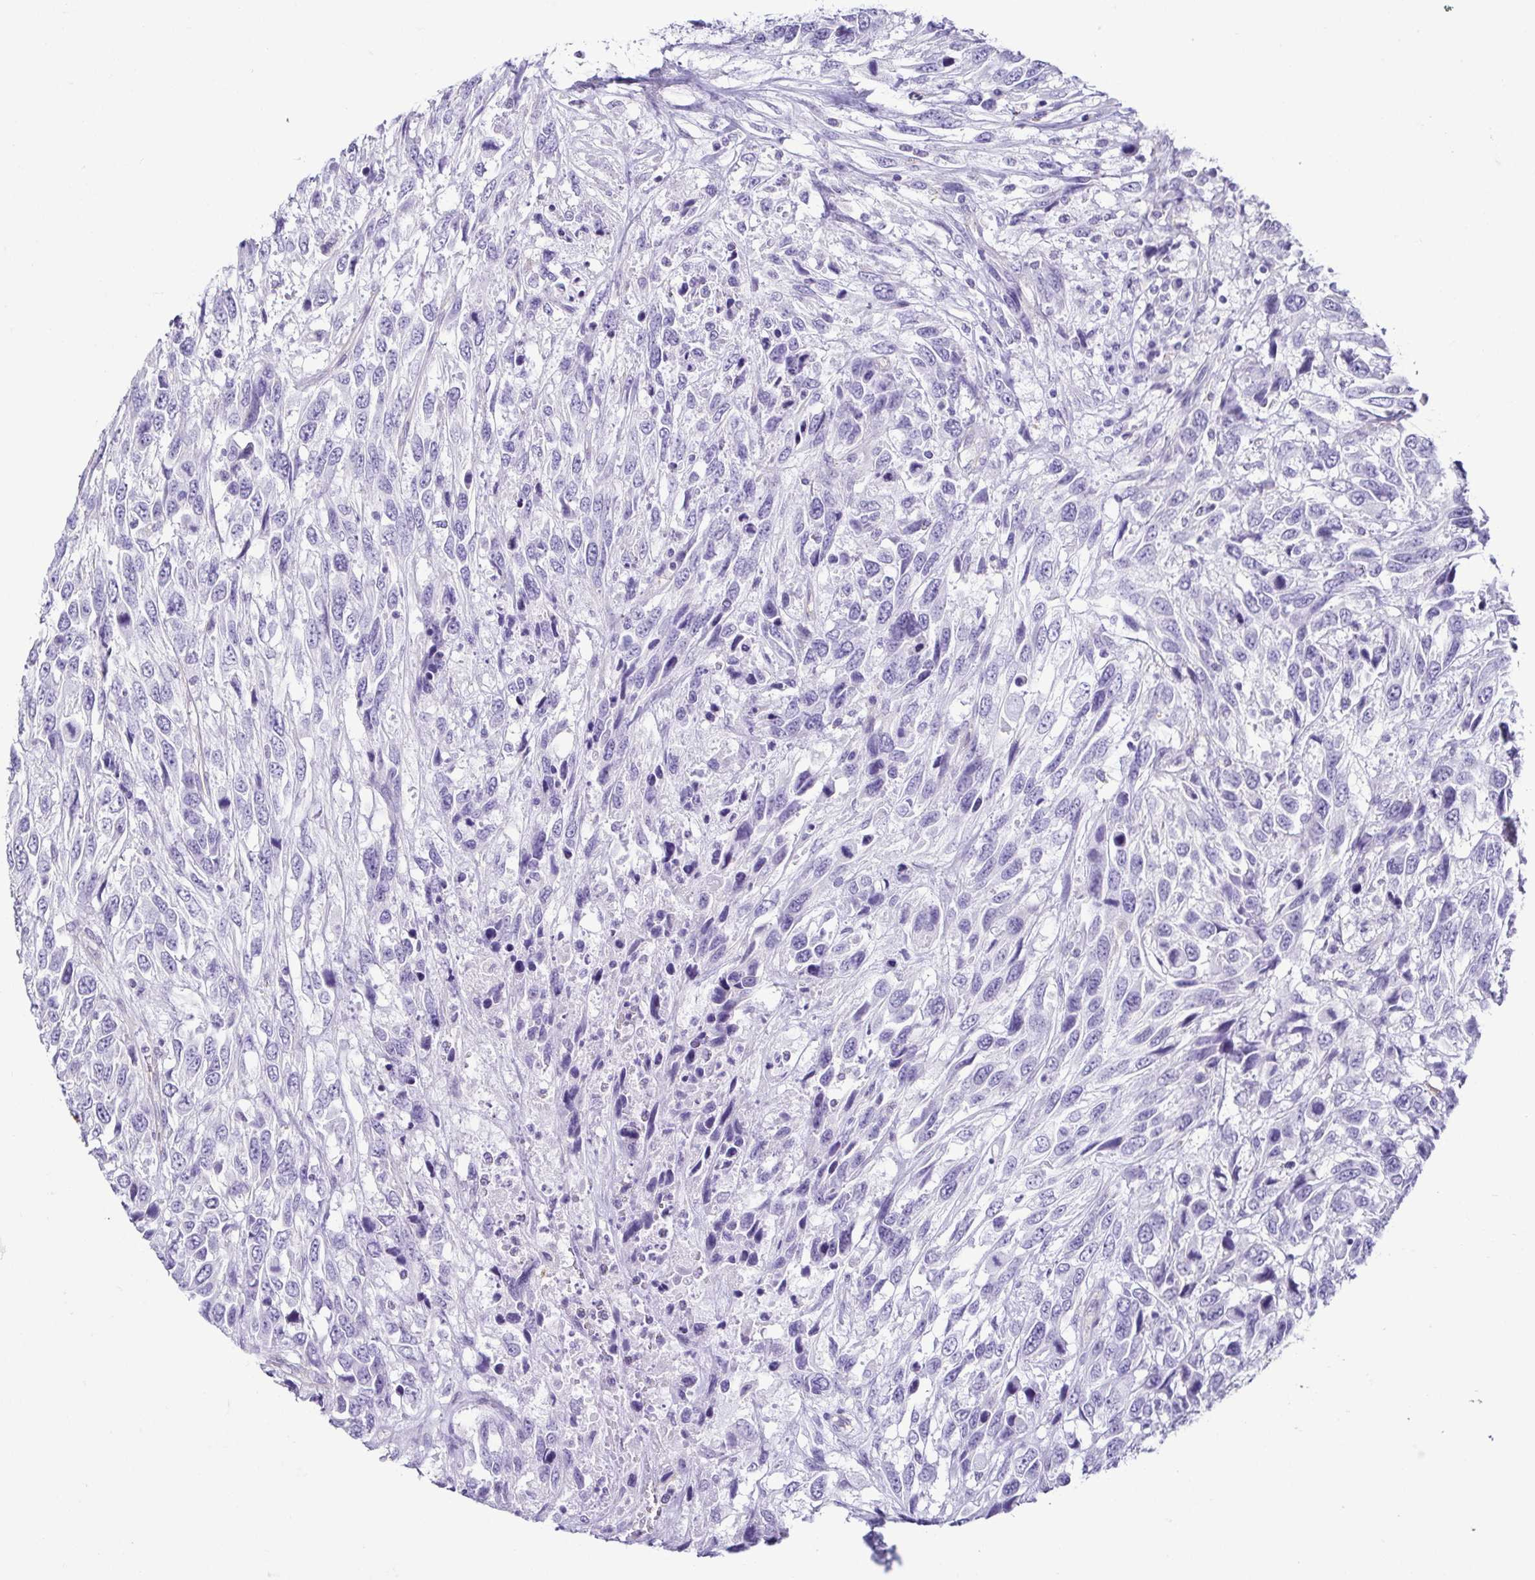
{"staining": {"intensity": "negative", "quantity": "none", "location": "none"}, "tissue": "urothelial cancer", "cell_type": "Tumor cells", "image_type": "cancer", "snomed": [{"axis": "morphology", "description": "Urothelial carcinoma, High grade"}, {"axis": "topography", "description": "Urinary bladder"}], "caption": "IHC of human high-grade urothelial carcinoma shows no positivity in tumor cells.", "gene": "CASP14", "patient": {"sex": "female", "age": 70}}